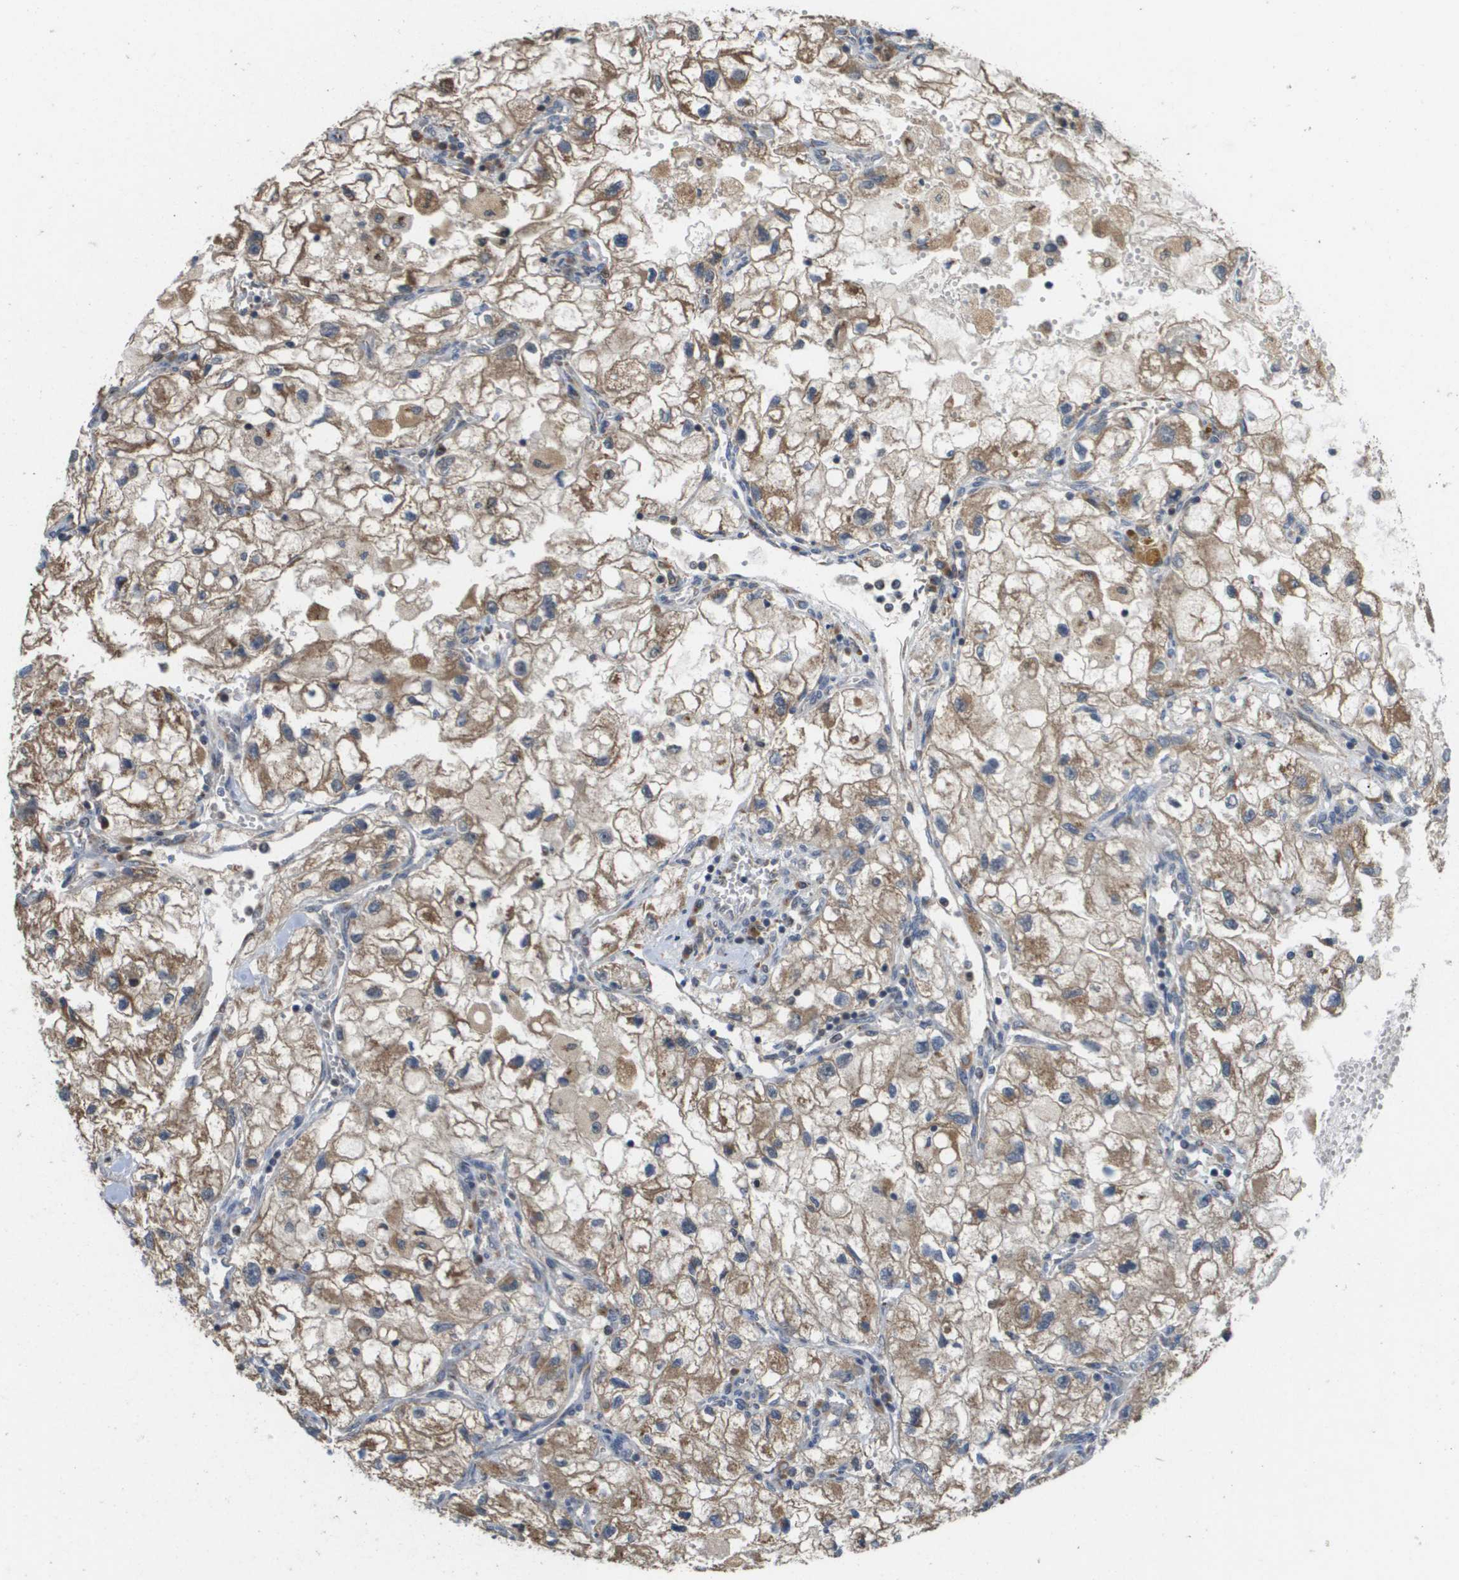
{"staining": {"intensity": "moderate", "quantity": ">75%", "location": "cytoplasmic/membranous"}, "tissue": "renal cancer", "cell_type": "Tumor cells", "image_type": "cancer", "snomed": [{"axis": "morphology", "description": "Adenocarcinoma, NOS"}, {"axis": "topography", "description": "Kidney"}], "caption": "The photomicrograph exhibits staining of adenocarcinoma (renal), revealing moderate cytoplasmic/membranous protein expression (brown color) within tumor cells.", "gene": "PCK1", "patient": {"sex": "female", "age": 70}}